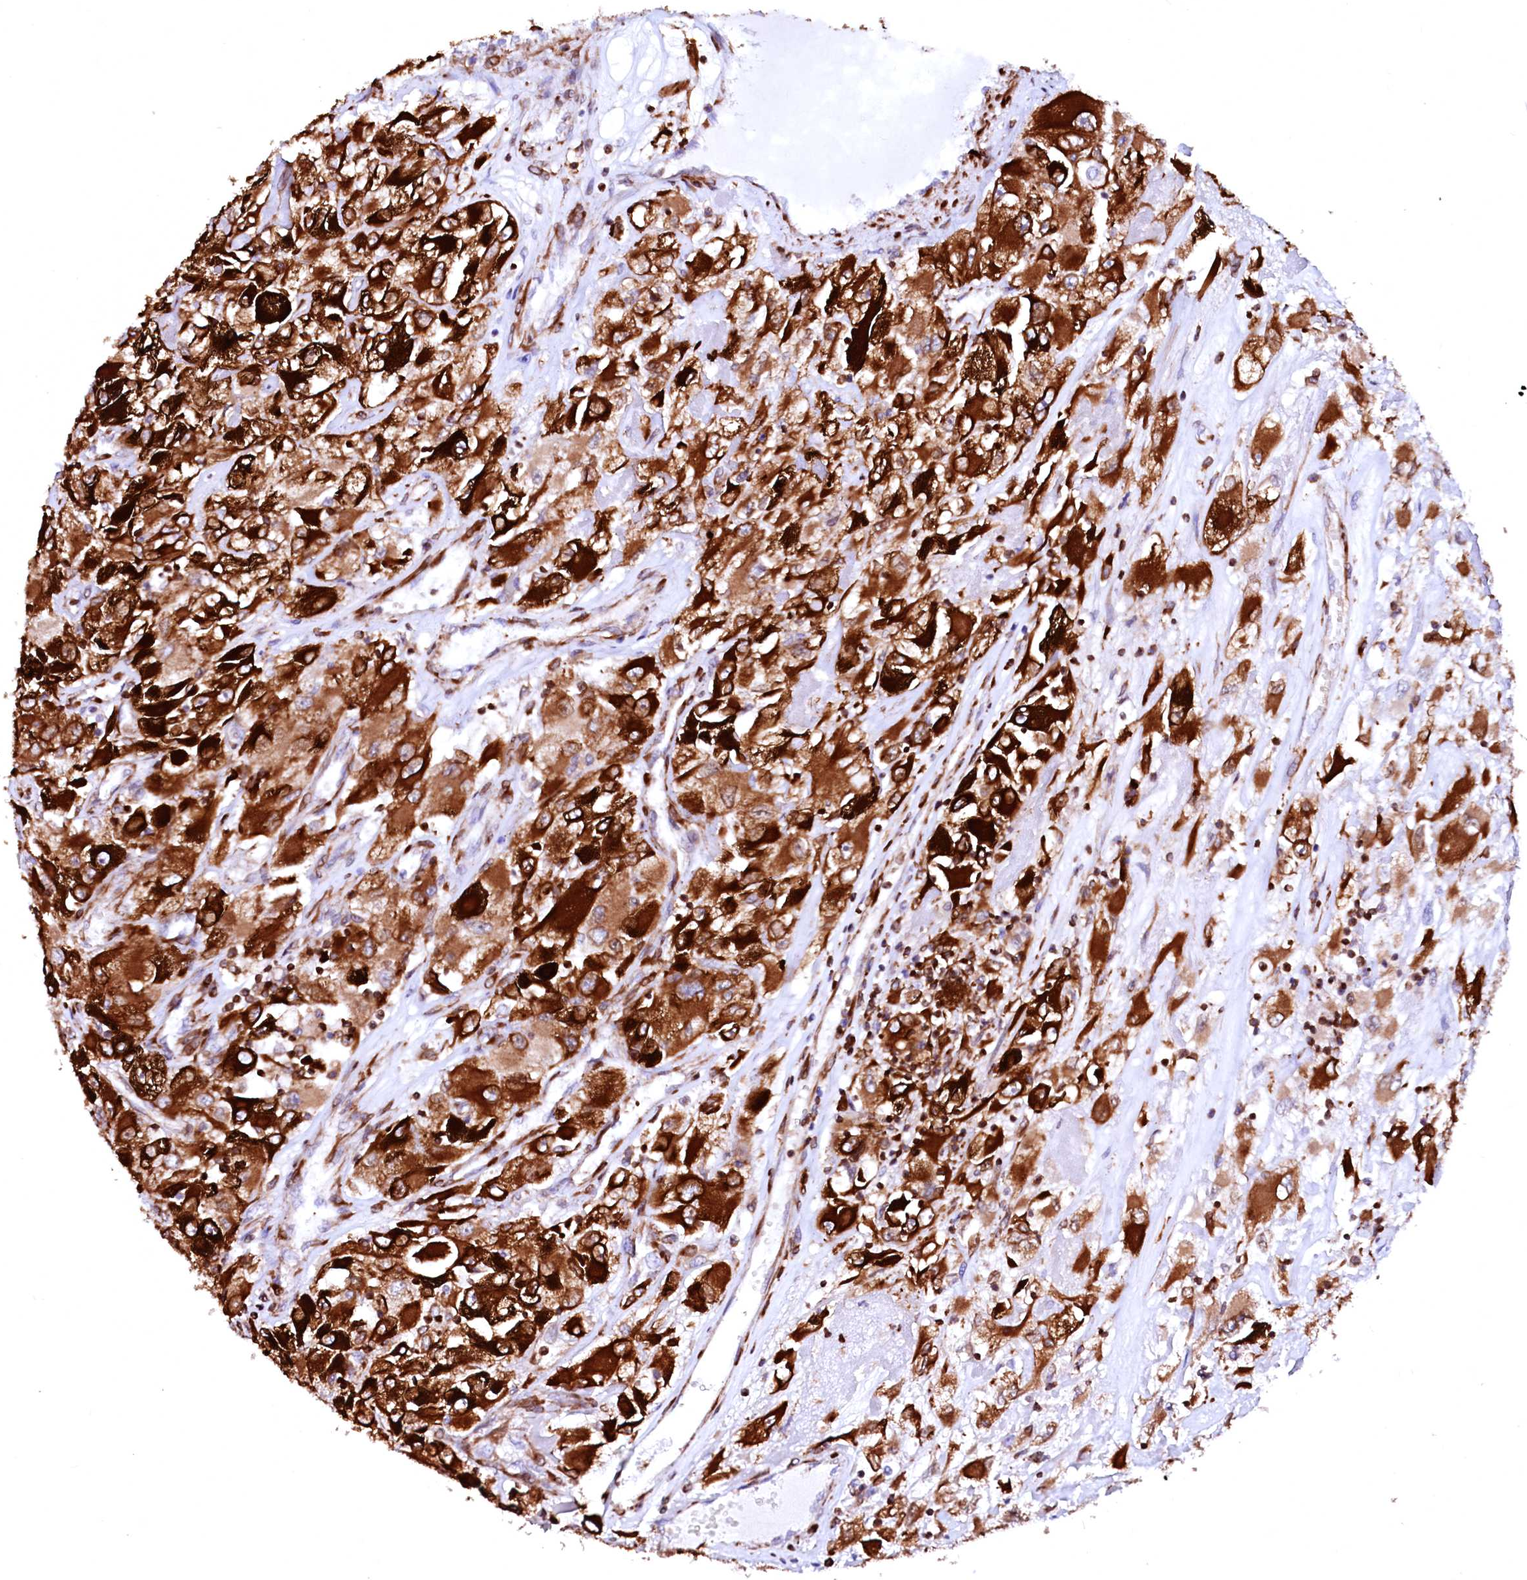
{"staining": {"intensity": "strong", "quantity": ">75%", "location": "cytoplasmic/membranous"}, "tissue": "renal cancer", "cell_type": "Tumor cells", "image_type": "cancer", "snomed": [{"axis": "morphology", "description": "Adenocarcinoma, NOS"}, {"axis": "topography", "description": "Kidney"}], "caption": "The image displays immunohistochemical staining of adenocarcinoma (renal). There is strong cytoplasmic/membranous positivity is appreciated in about >75% of tumor cells.", "gene": "DERL1", "patient": {"sex": "female", "age": 52}}